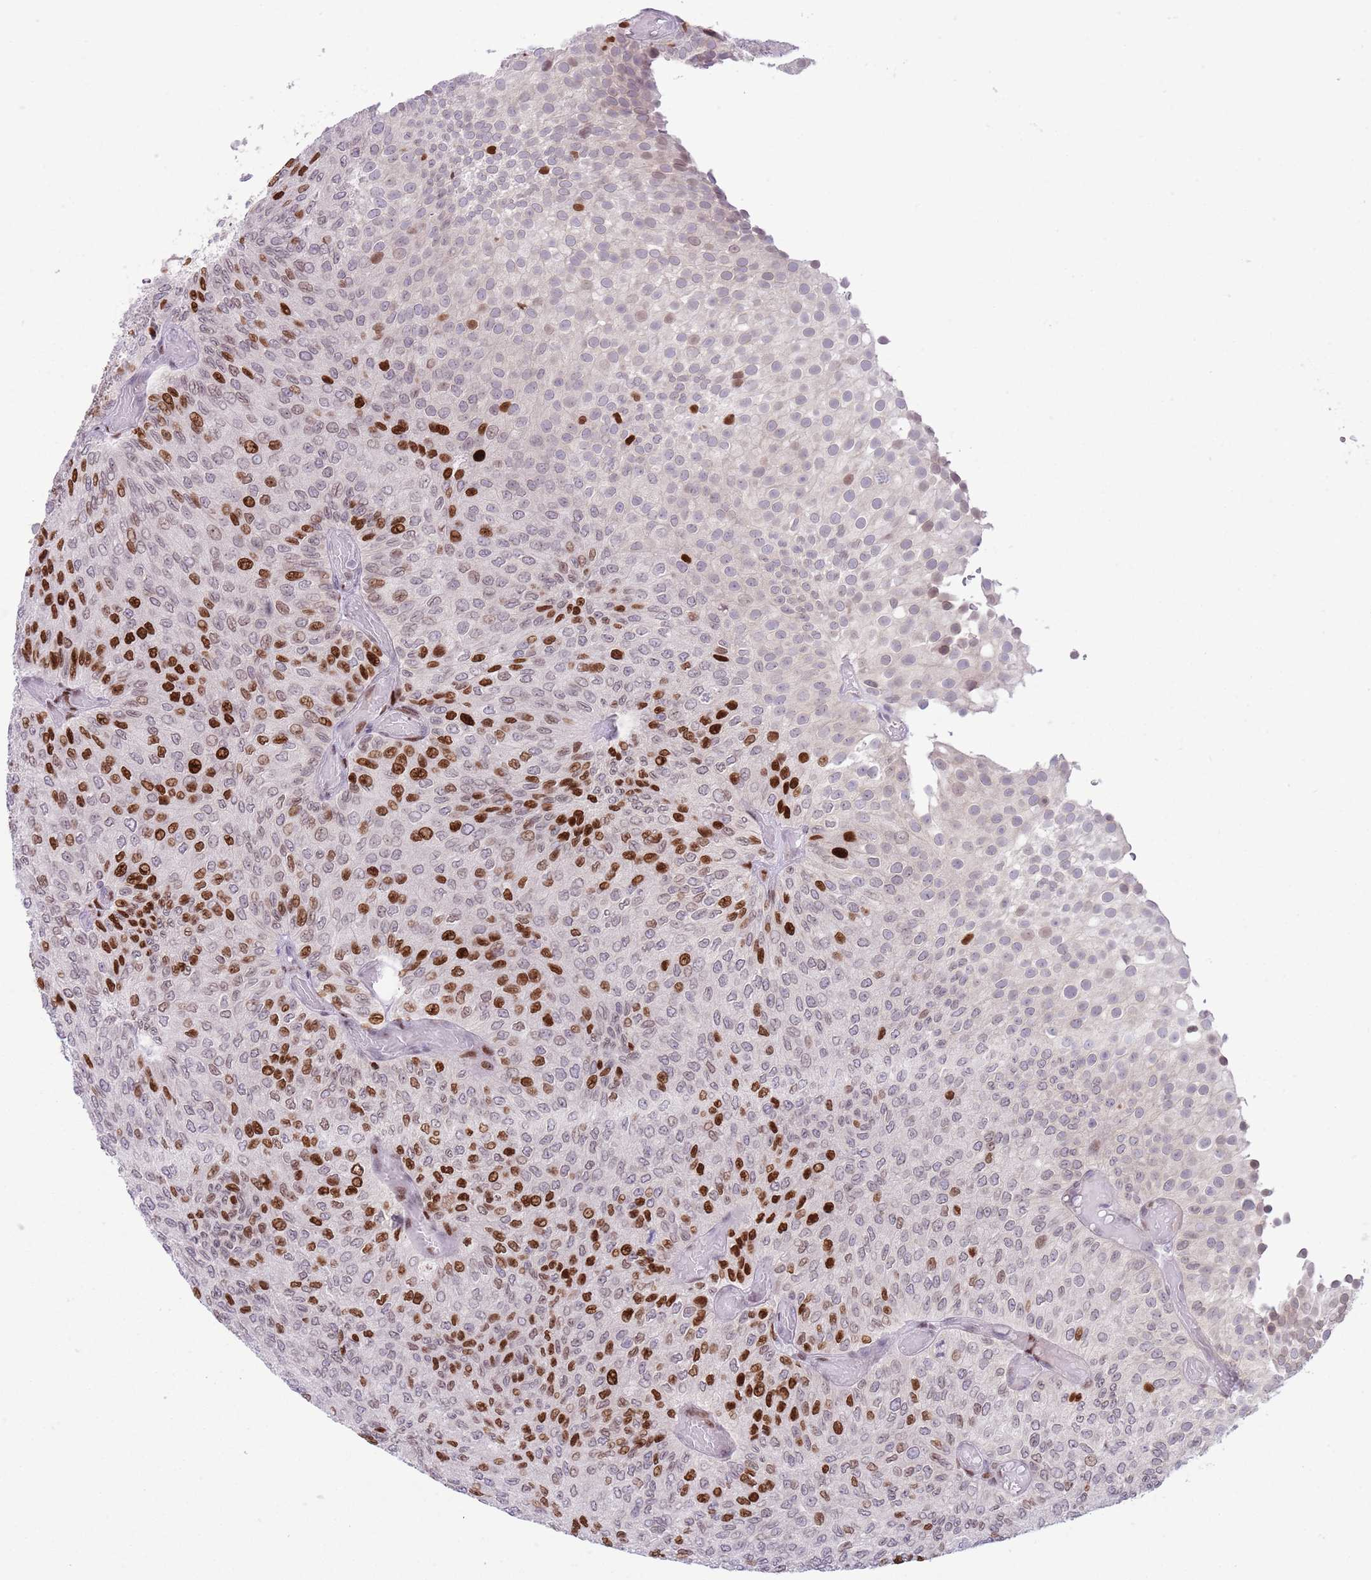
{"staining": {"intensity": "strong", "quantity": "25%-75%", "location": "nuclear"}, "tissue": "urothelial cancer", "cell_type": "Tumor cells", "image_type": "cancer", "snomed": [{"axis": "morphology", "description": "Urothelial carcinoma, Low grade"}, {"axis": "topography", "description": "Urinary bladder"}], "caption": "Low-grade urothelial carcinoma stained with a protein marker demonstrates strong staining in tumor cells.", "gene": "MFSD10", "patient": {"sex": "male", "age": 78}}